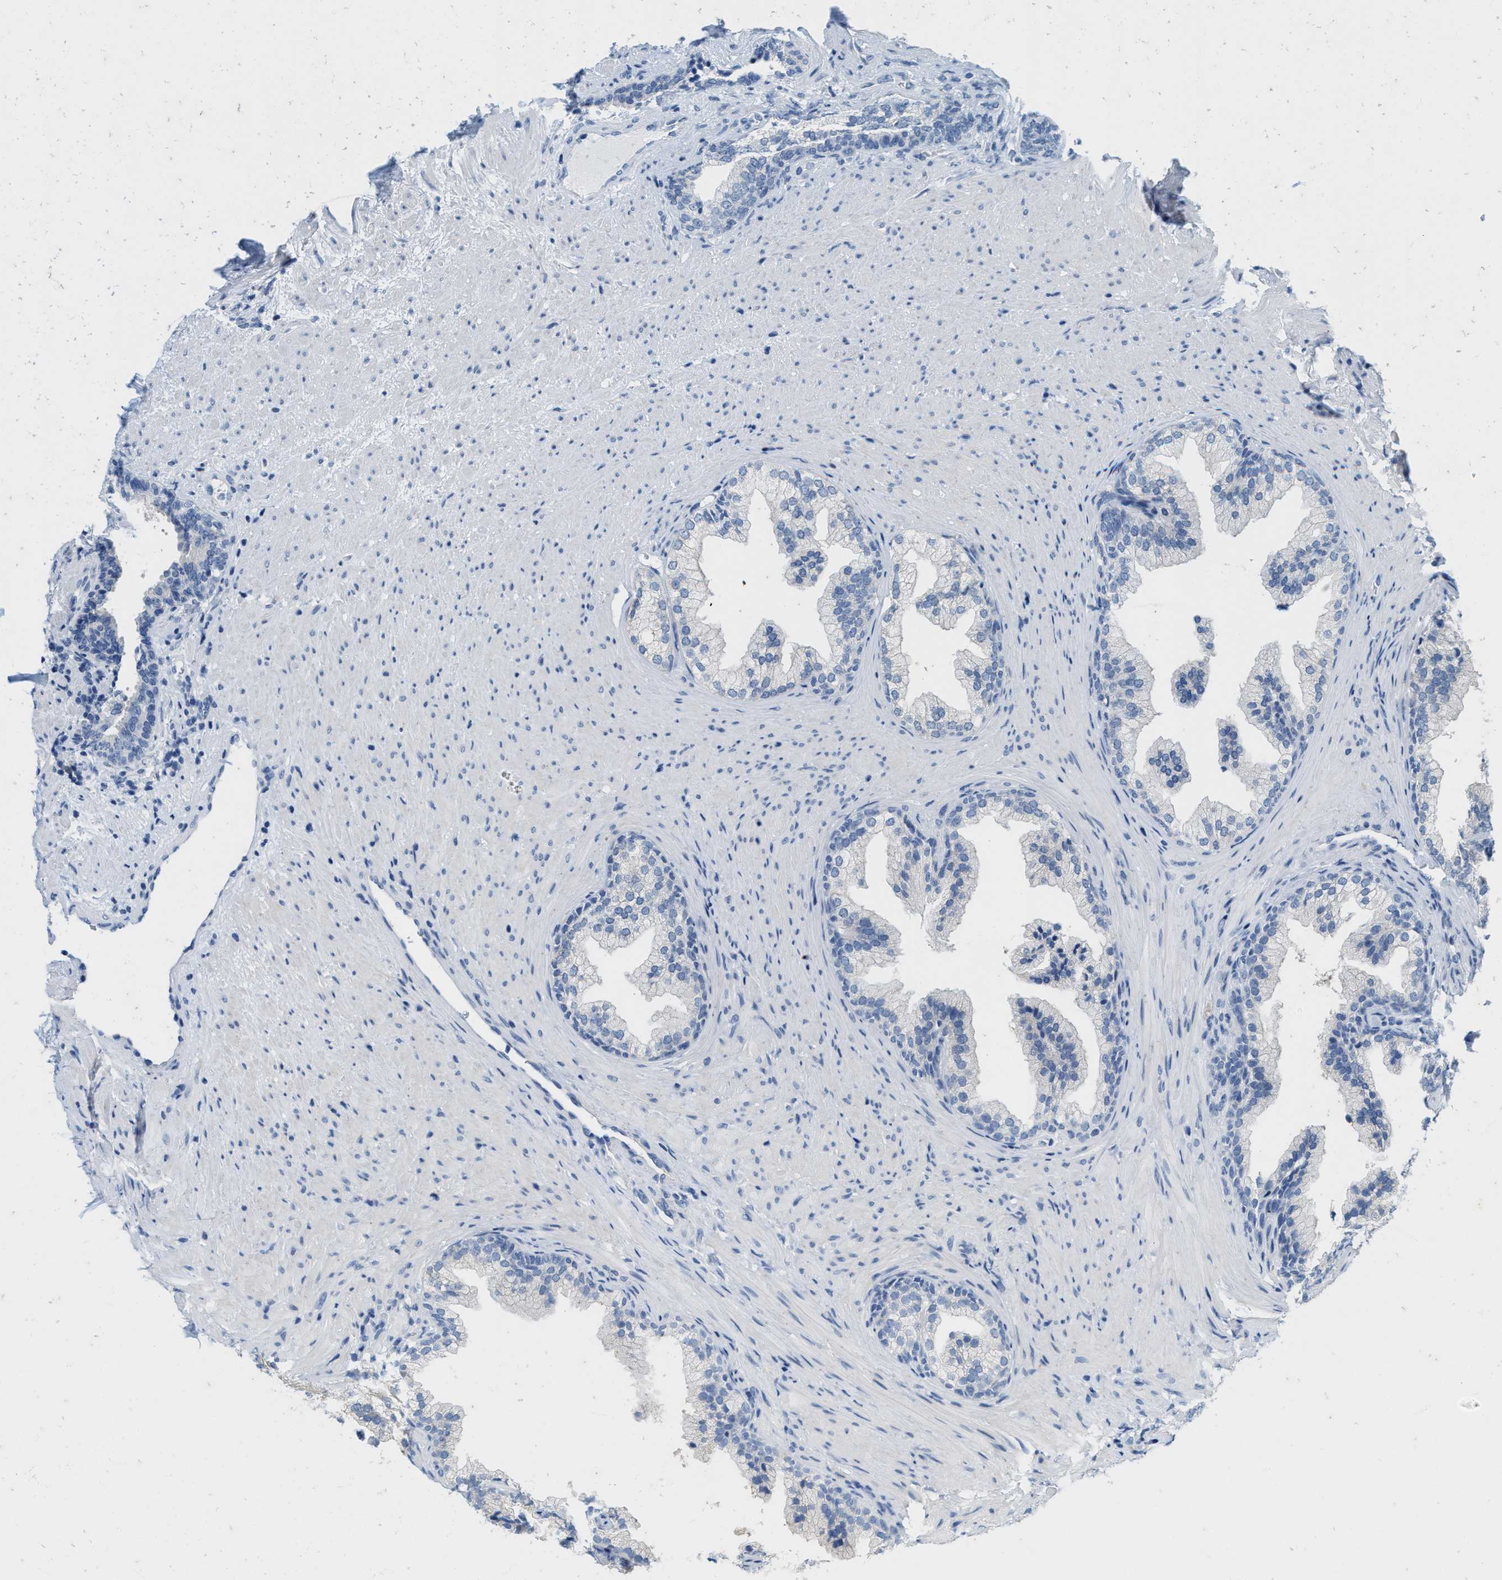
{"staining": {"intensity": "negative", "quantity": "none", "location": "none"}, "tissue": "prostate", "cell_type": "Glandular cells", "image_type": "normal", "snomed": [{"axis": "morphology", "description": "Normal tissue, NOS"}, {"axis": "topography", "description": "Prostate"}], "caption": "This histopathology image is of unremarkable prostate stained with immunohistochemistry (IHC) to label a protein in brown with the nuclei are counter-stained blue. There is no staining in glandular cells.", "gene": "ABCB11", "patient": {"sex": "male", "age": 76}}